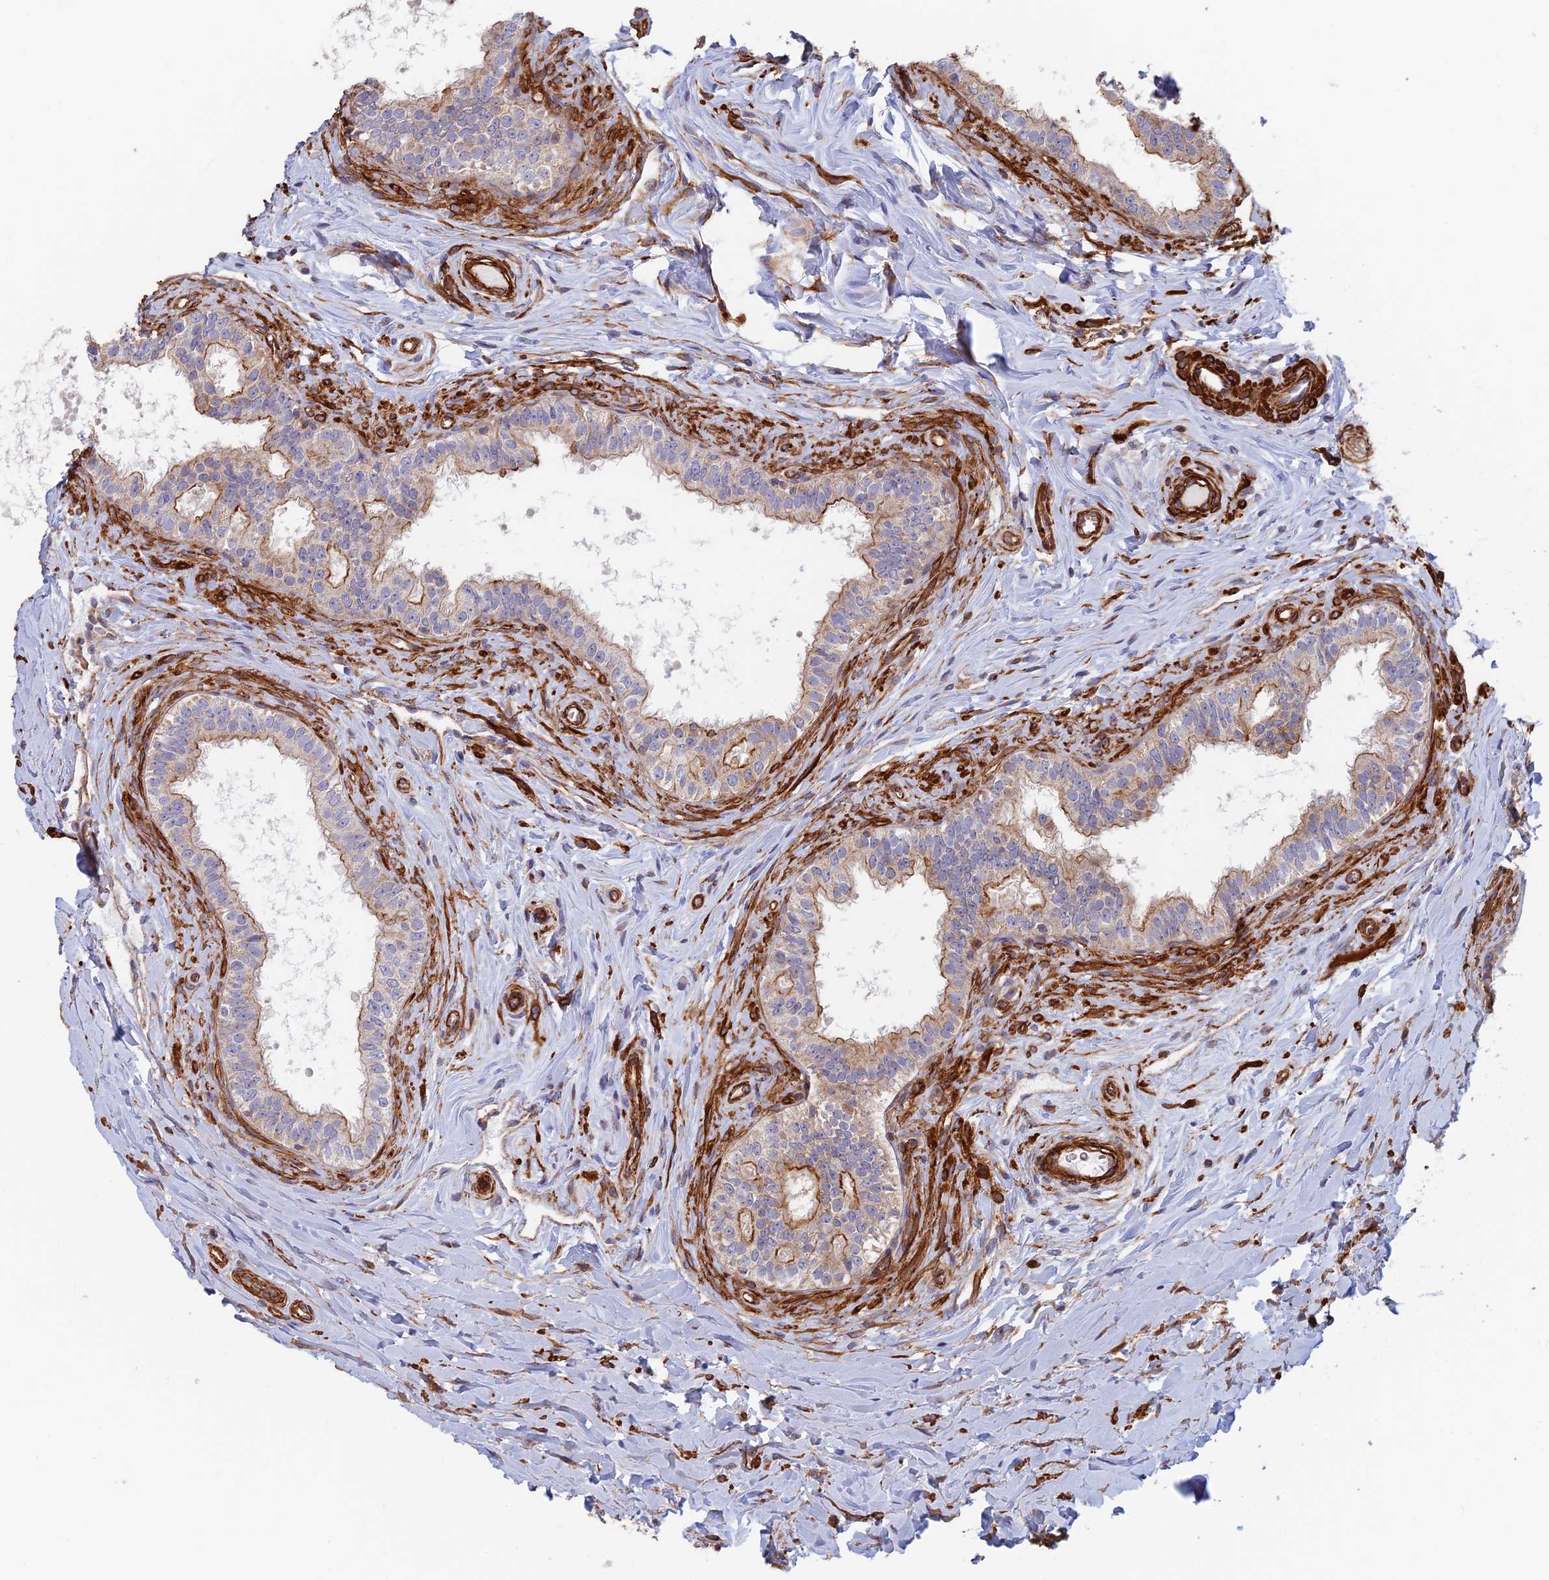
{"staining": {"intensity": "moderate", "quantity": ">75%", "location": "cytoplasmic/membranous"}, "tissue": "epididymis", "cell_type": "Glandular cells", "image_type": "normal", "snomed": [{"axis": "morphology", "description": "Normal tissue, NOS"}, {"axis": "topography", "description": "Epididymis"}], "caption": "This is a histology image of immunohistochemistry (IHC) staining of normal epididymis, which shows moderate positivity in the cytoplasmic/membranous of glandular cells.", "gene": "PAK4", "patient": {"sex": "male", "age": 33}}